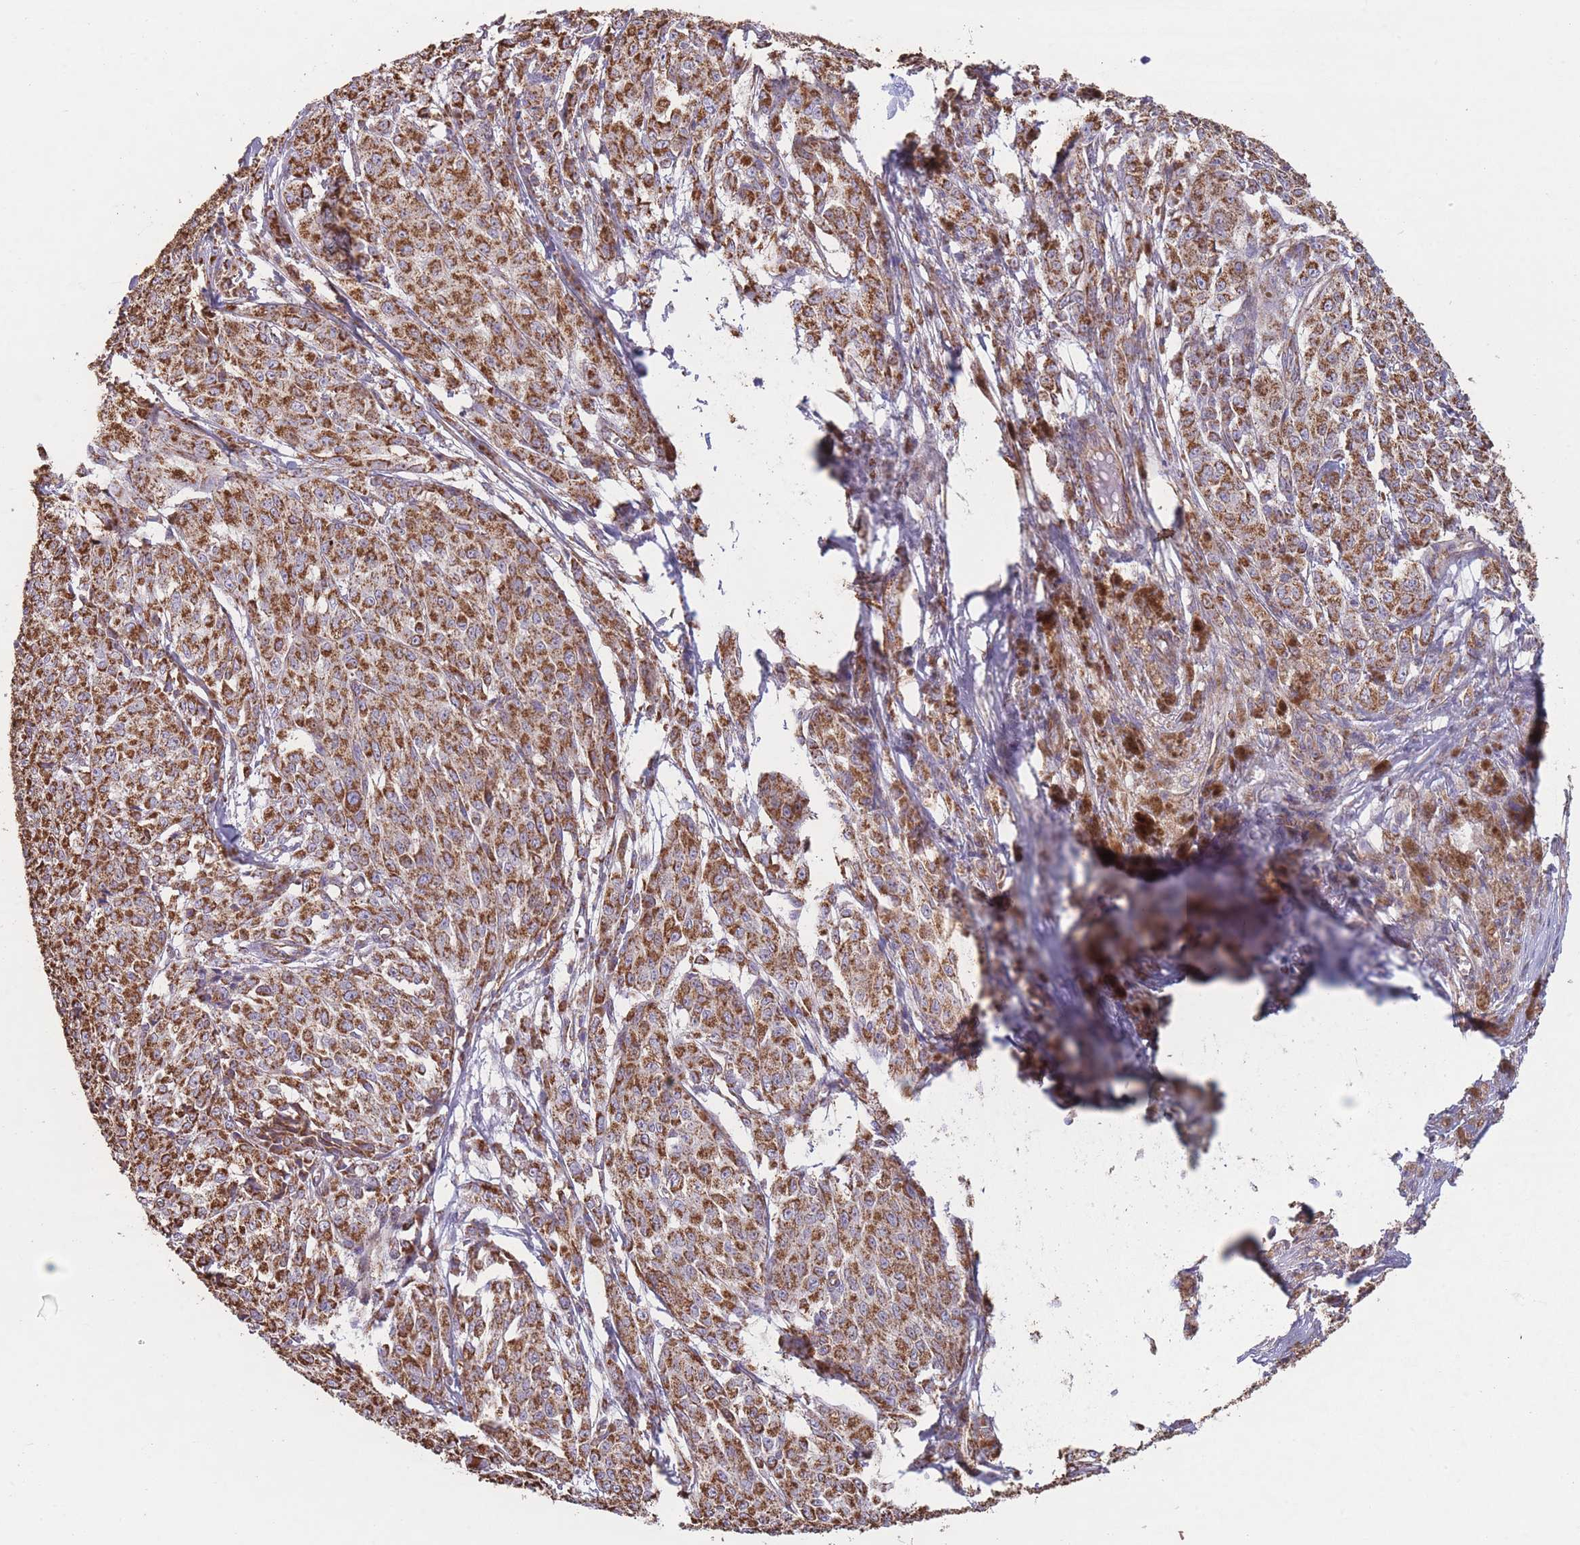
{"staining": {"intensity": "strong", "quantity": ">75%", "location": "cytoplasmic/membranous"}, "tissue": "melanoma", "cell_type": "Tumor cells", "image_type": "cancer", "snomed": [{"axis": "morphology", "description": "Malignant melanoma, NOS"}, {"axis": "topography", "description": "Skin"}], "caption": "Brown immunohistochemical staining in human melanoma displays strong cytoplasmic/membranous expression in approximately >75% of tumor cells.", "gene": "KIF16B", "patient": {"sex": "female", "age": 52}}